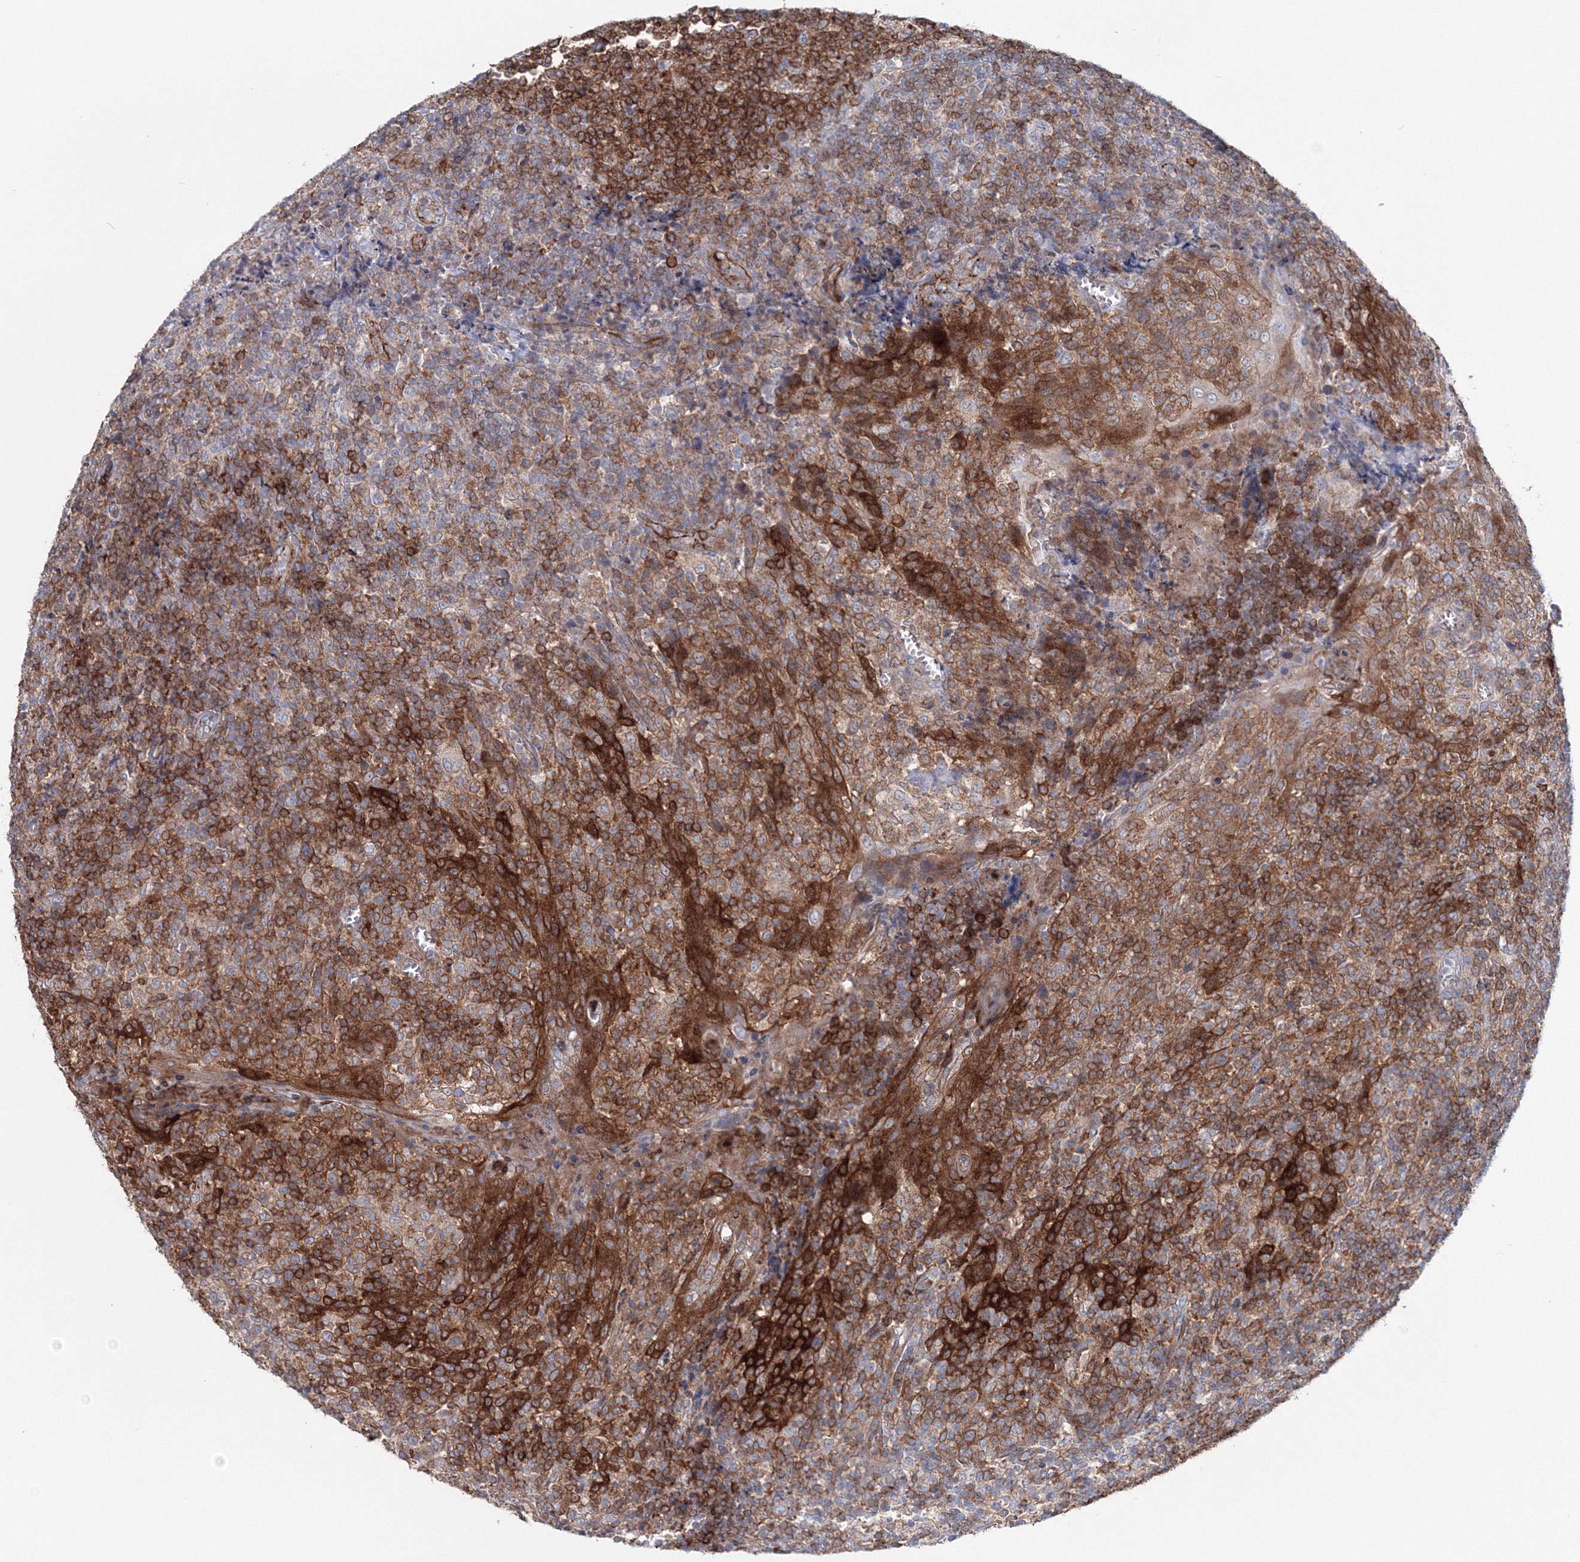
{"staining": {"intensity": "strong", "quantity": ">75%", "location": "cytoplasmic/membranous"}, "tissue": "tonsil", "cell_type": "Germinal center cells", "image_type": "normal", "snomed": [{"axis": "morphology", "description": "Normal tissue, NOS"}, {"axis": "topography", "description": "Tonsil"}], "caption": "This micrograph displays immunohistochemistry staining of benign human tonsil, with high strong cytoplasmic/membranous positivity in about >75% of germinal center cells.", "gene": "GGA2", "patient": {"sex": "female", "age": 19}}